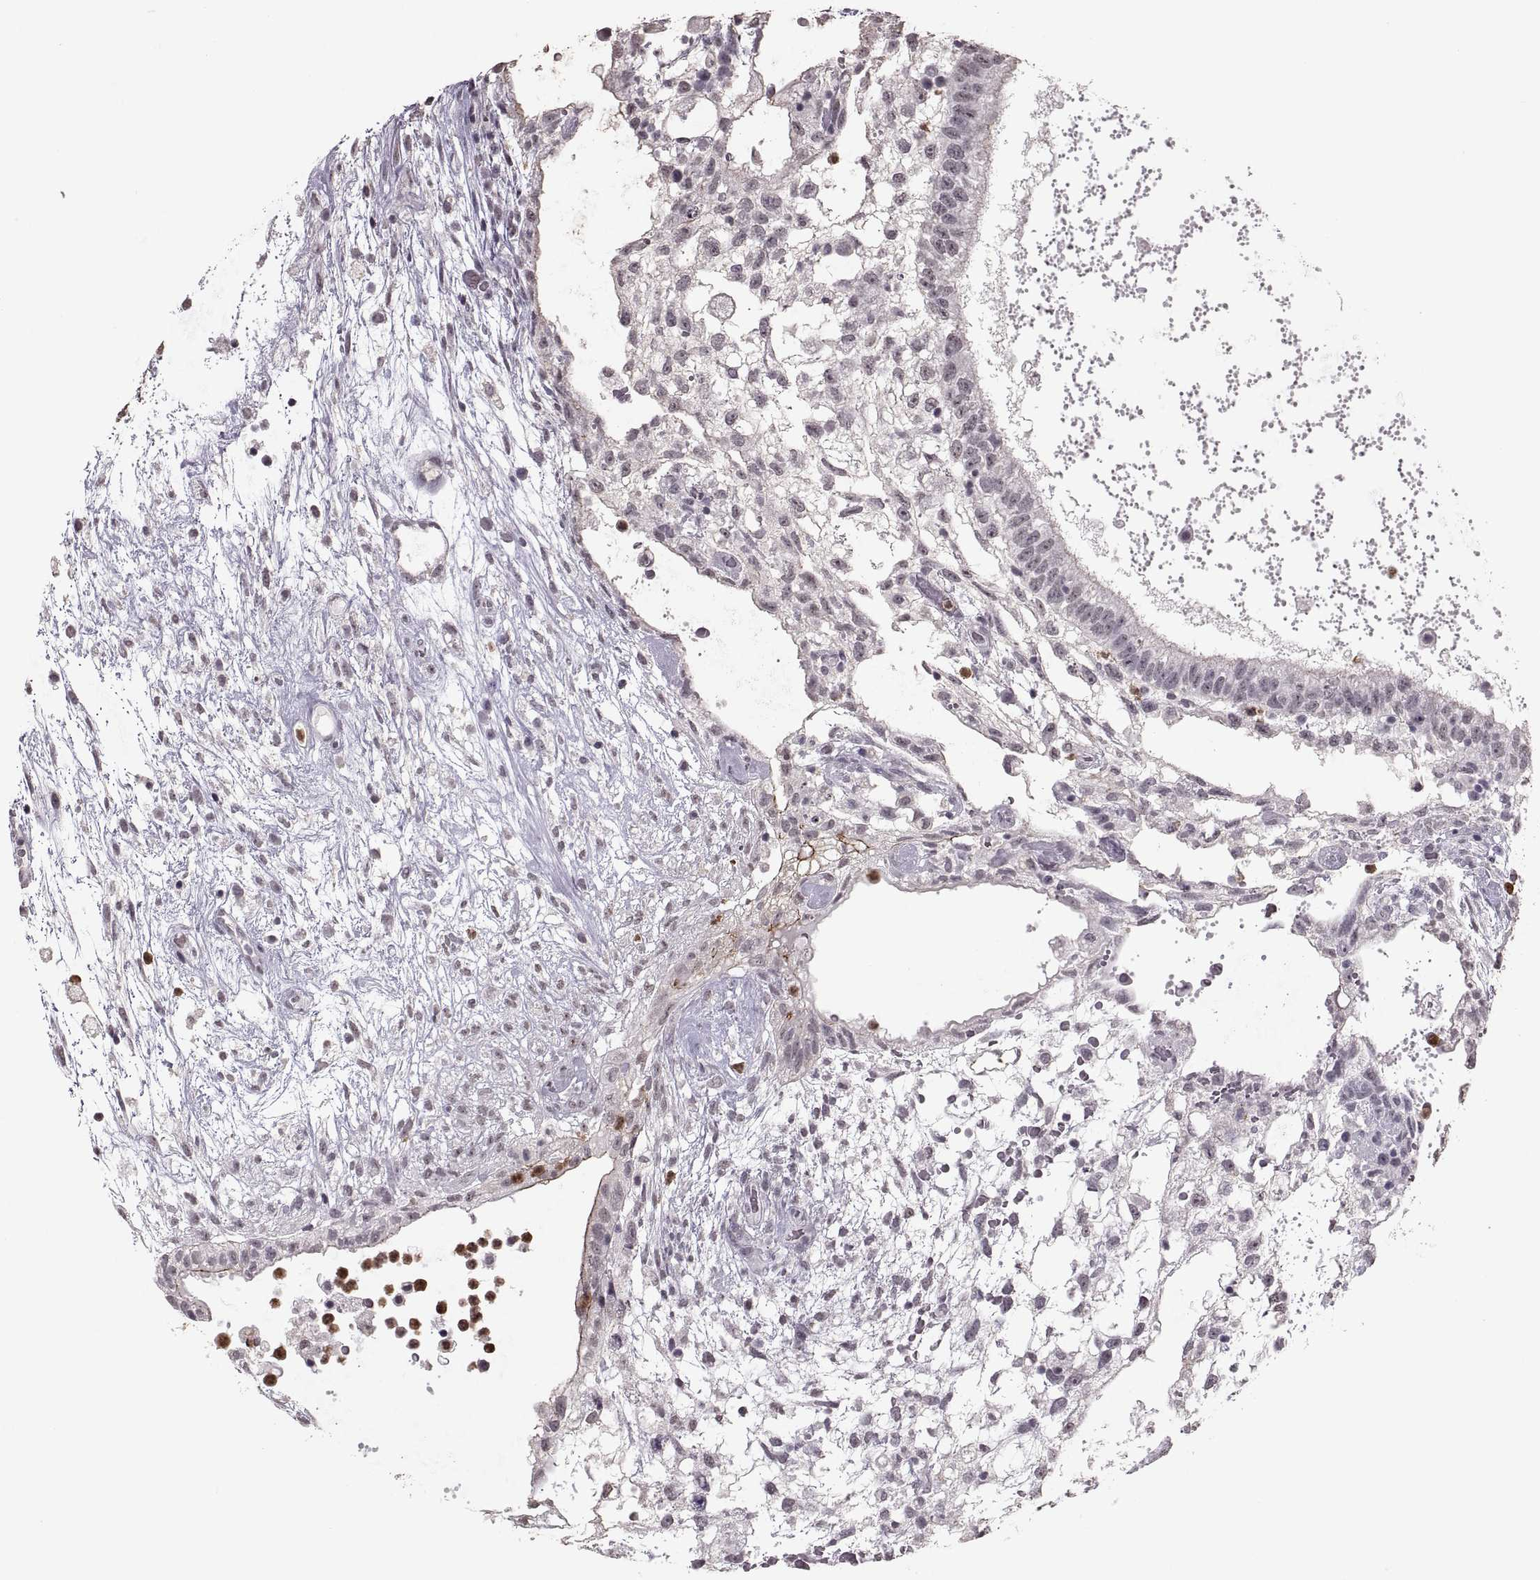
{"staining": {"intensity": "negative", "quantity": "none", "location": "none"}, "tissue": "testis cancer", "cell_type": "Tumor cells", "image_type": "cancer", "snomed": [{"axis": "morphology", "description": "Normal tissue, NOS"}, {"axis": "morphology", "description": "Carcinoma, Embryonal, NOS"}, {"axis": "topography", "description": "Testis"}], "caption": "High power microscopy image of an IHC image of testis cancer (embryonal carcinoma), revealing no significant staining in tumor cells. The staining is performed using DAB (3,3'-diaminobenzidine) brown chromogen with nuclei counter-stained in using hematoxylin.", "gene": "PALS1", "patient": {"sex": "male", "age": 32}}